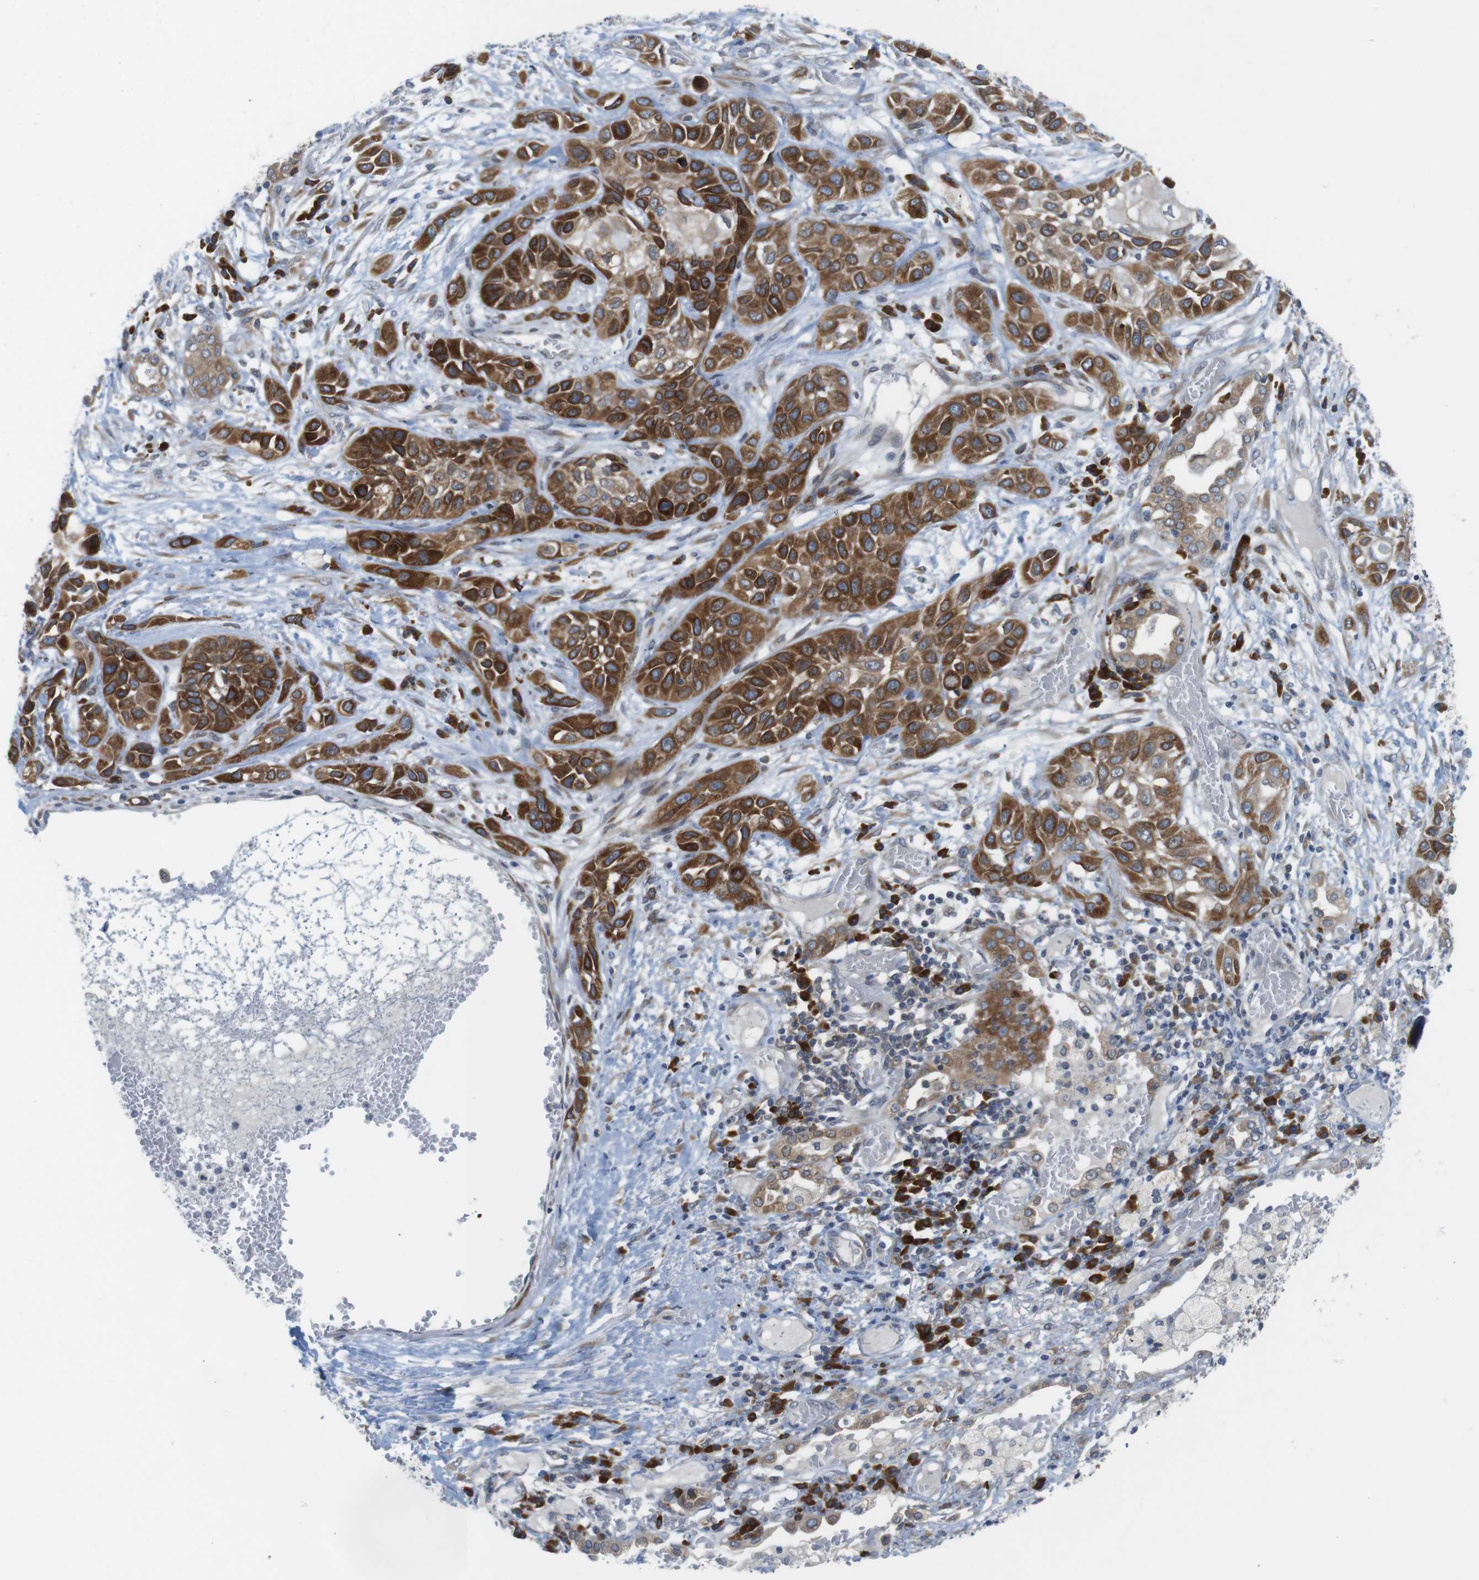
{"staining": {"intensity": "strong", "quantity": "25%-75%", "location": "cytoplasmic/membranous"}, "tissue": "lung cancer", "cell_type": "Tumor cells", "image_type": "cancer", "snomed": [{"axis": "morphology", "description": "Squamous cell carcinoma, NOS"}, {"axis": "topography", "description": "Lung"}], "caption": "Protein expression analysis of human lung cancer reveals strong cytoplasmic/membranous staining in about 25%-75% of tumor cells. Nuclei are stained in blue.", "gene": "ERGIC3", "patient": {"sex": "male", "age": 71}}